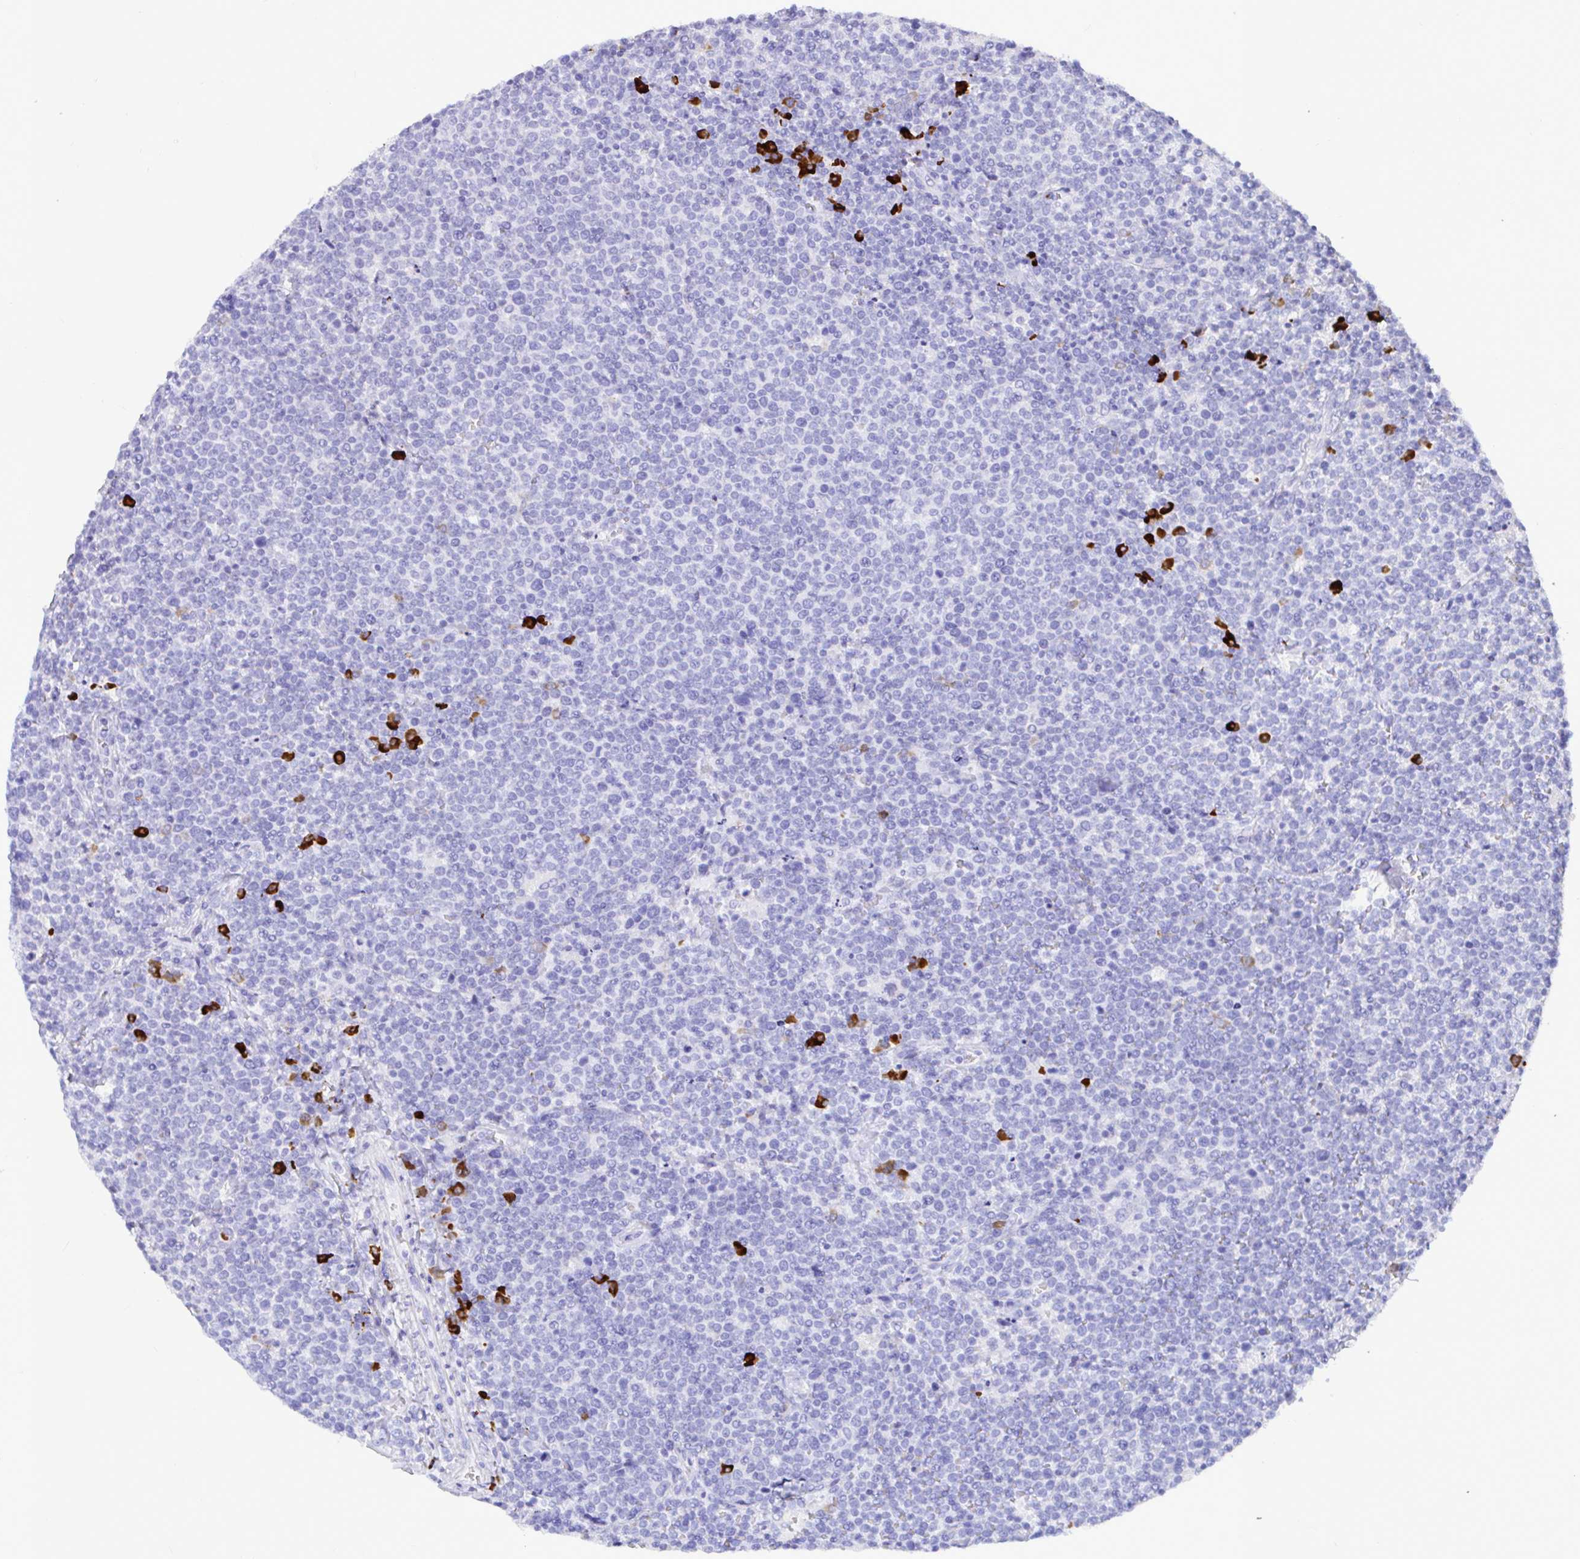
{"staining": {"intensity": "negative", "quantity": "none", "location": "none"}, "tissue": "lymphoma", "cell_type": "Tumor cells", "image_type": "cancer", "snomed": [{"axis": "morphology", "description": "Malignant lymphoma, non-Hodgkin's type, High grade"}, {"axis": "topography", "description": "Lymph node"}], "caption": "Micrograph shows no protein positivity in tumor cells of lymphoma tissue. (DAB immunohistochemistry (IHC), high magnification).", "gene": "CCDC62", "patient": {"sex": "male", "age": 61}}